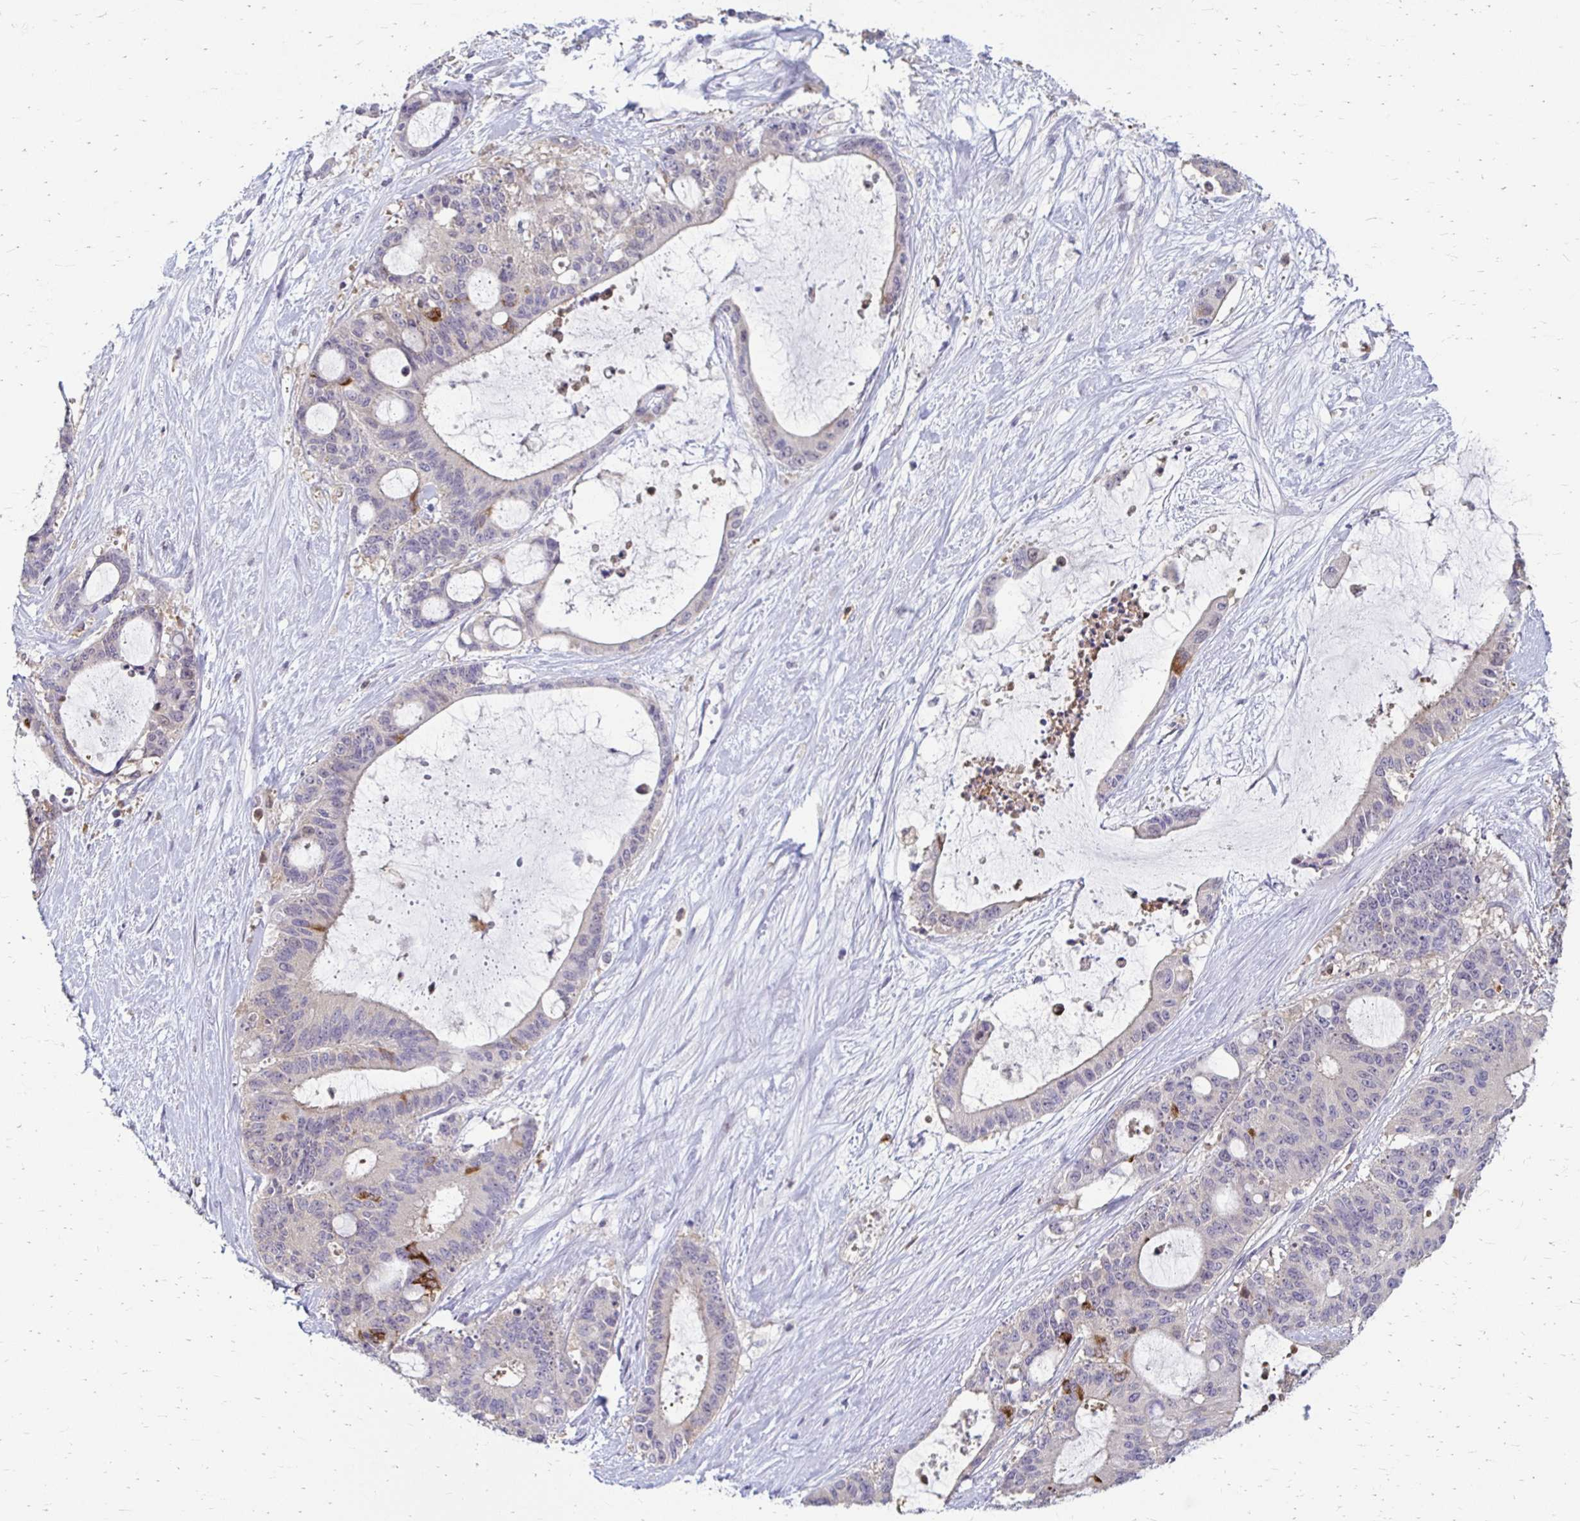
{"staining": {"intensity": "negative", "quantity": "none", "location": "none"}, "tissue": "liver cancer", "cell_type": "Tumor cells", "image_type": "cancer", "snomed": [{"axis": "morphology", "description": "Normal tissue, NOS"}, {"axis": "morphology", "description": "Cholangiocarcinoma"}, {"axis": "topography", "description": "Liver"}, {"axis": "topography", "description": "Peripheral nerve tissue"}], "caption": "Immunohistochemical staining of human liver cancer (cholangiocarcinoma) shows no significant staining in tumor cells.", "gene": "PADI2", "patient": {"sex": "female", "age": 73}}